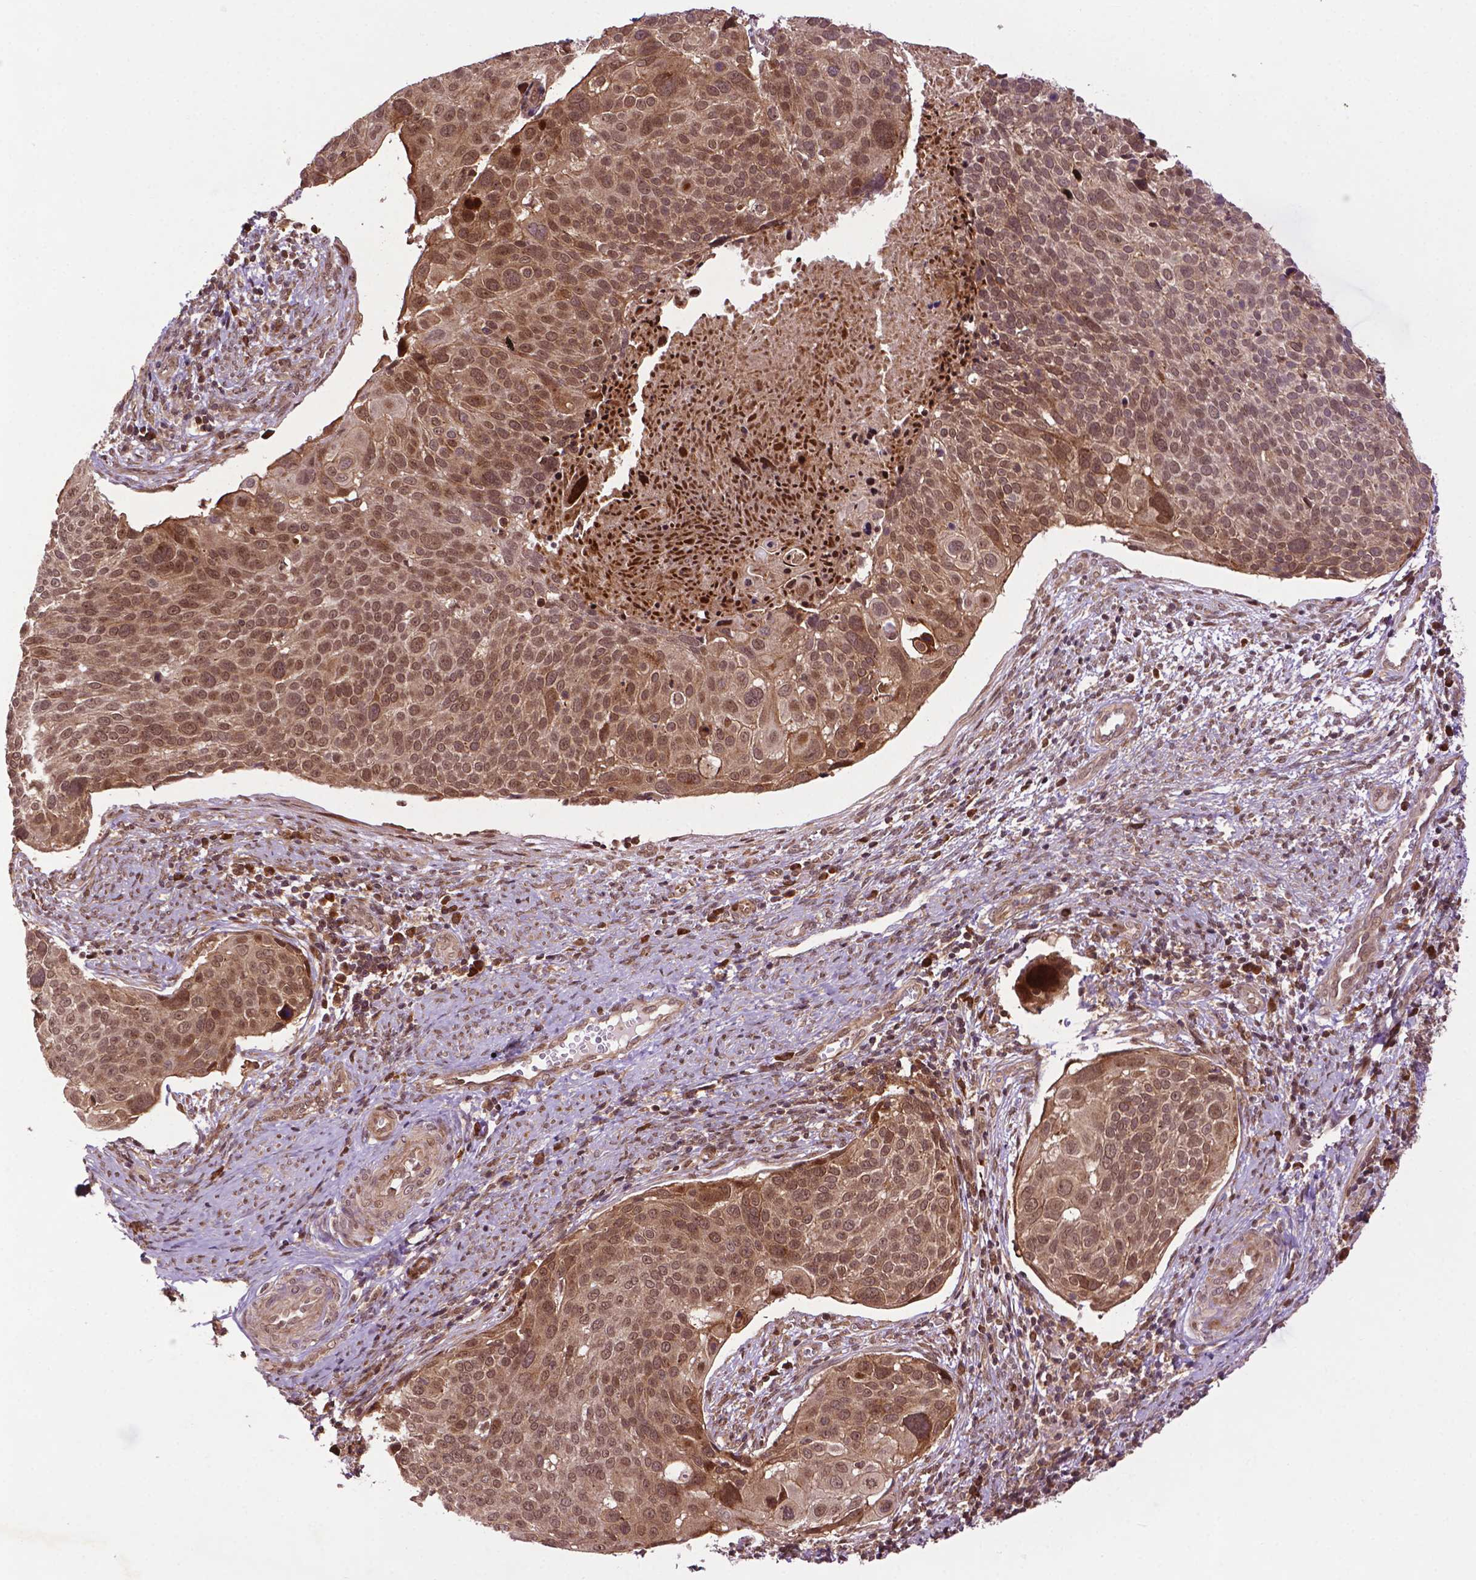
{"staining": {"intensity": "moderate", "quantity": ">75%", "location": "cytoplasmic/membranous,nuclear"}, "tissue": "cervical cancer", "cell_type": "Tumor cells", "image_type": "cancer", "snomed": [{"axis": "morphology", "description": "Squamous cell carcinoma, NOS"}, {"axis": "topography", "description": "Cervix"}], "caption": "Cervical cancer (squamous cell carcinoma) tissue demonstrates moderate cytoplasmic/membranous and nuclear positivity in about >75% of tumor cells, visualized by immunohistochemistry. (brown staining indicates protein expression, while blue staining denotes nuclei).", "gene": "TMX2", "patient": {"sex": "female", "age": 39}}